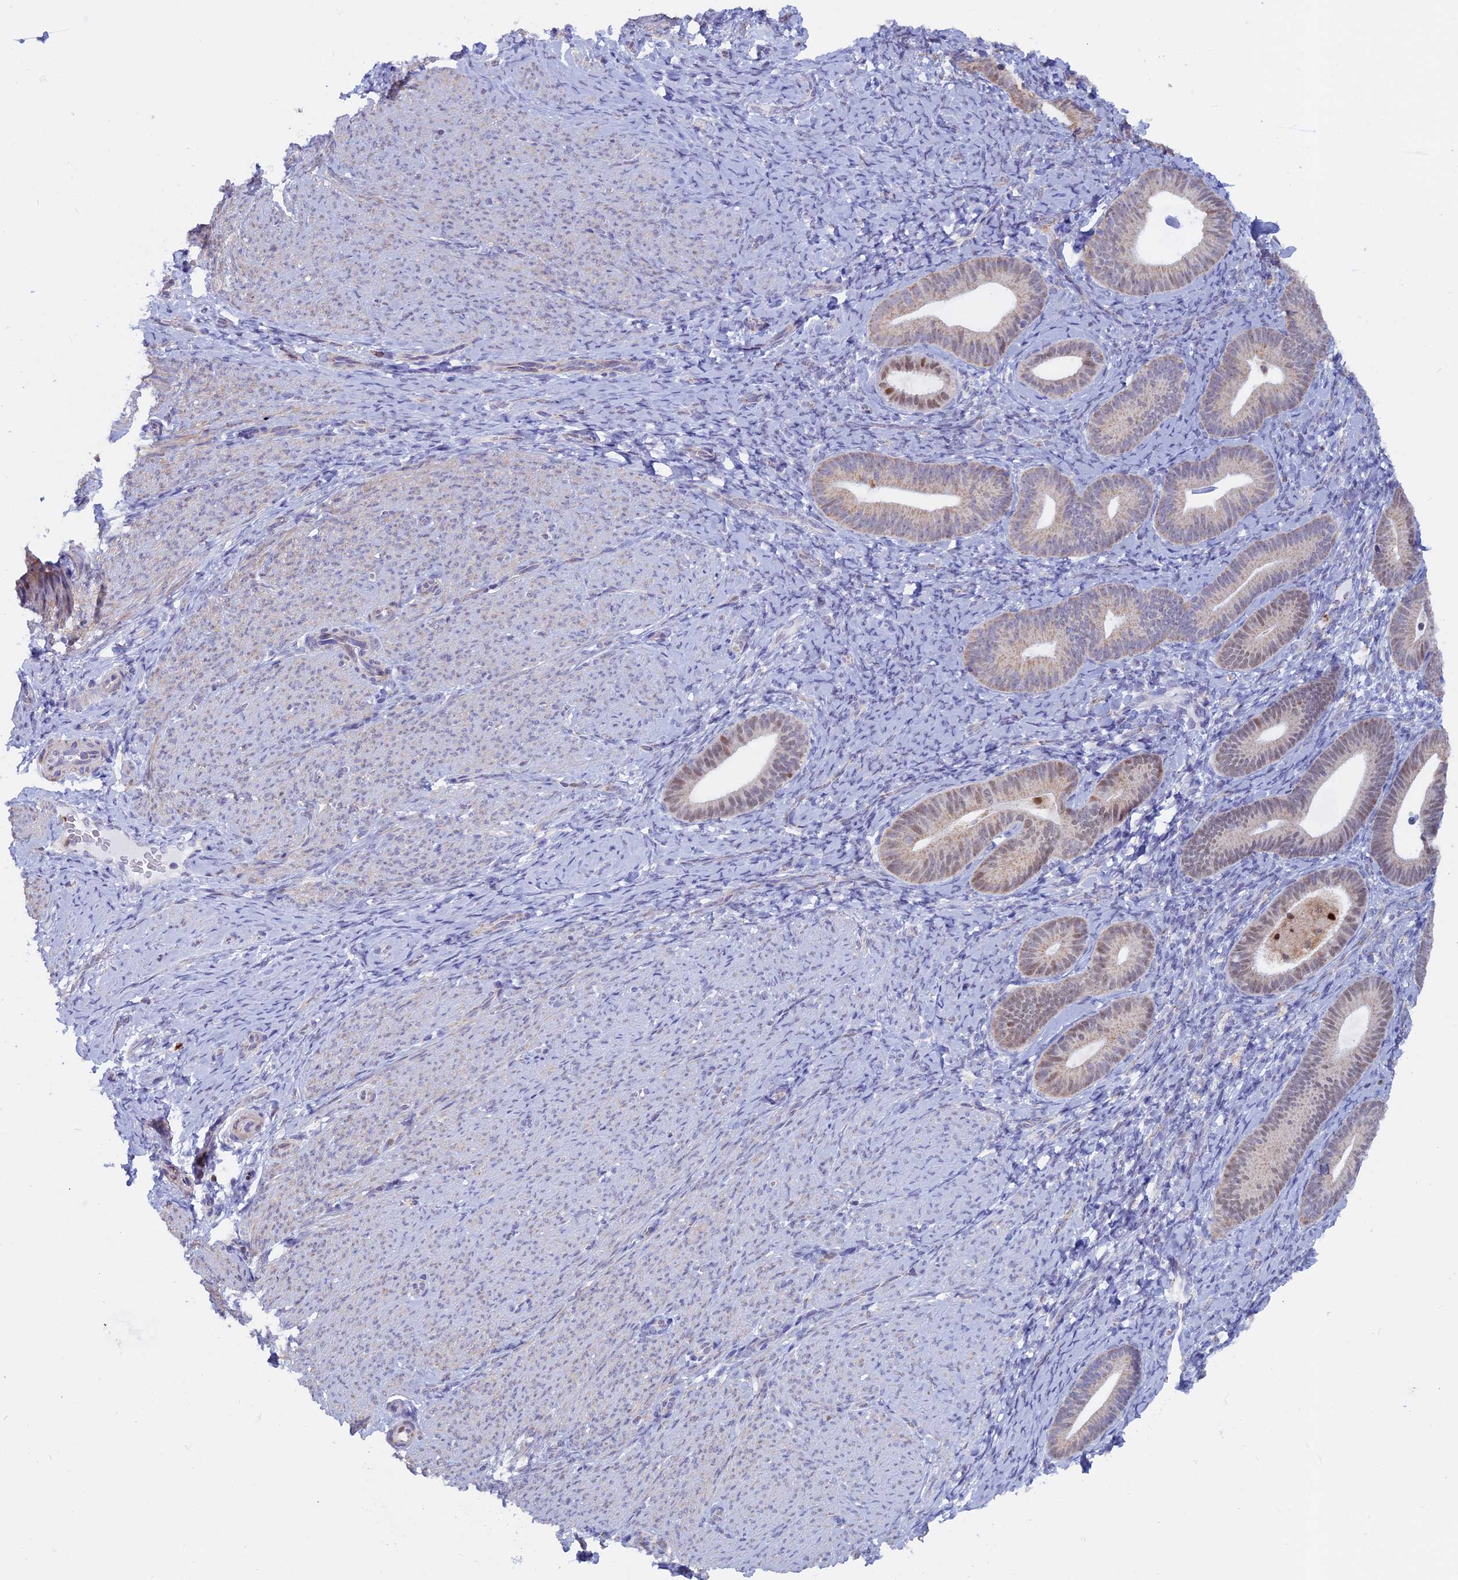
{"staining": {"intensity": "negative", "quantity": "none", "location": "none"}, "tissue": "endometrium", "cell_type": "Cells in endometrial stroma", "image_type": "normal", "snomed": [{"axis": "morphology", "description": "Normal tissue, NOS"}, {"axis": "topography", "description": "Endometrium"}], "caption": "This histopathology image is of normal endometrium stained with immunohistochemistry (IHC) to label a protein in brown with the nuclei are counter-stained blue. There is no staining in cells in endometrial stroma.", "gene": "ACSS1", "patient": {"sex": "female", "age": 65}}